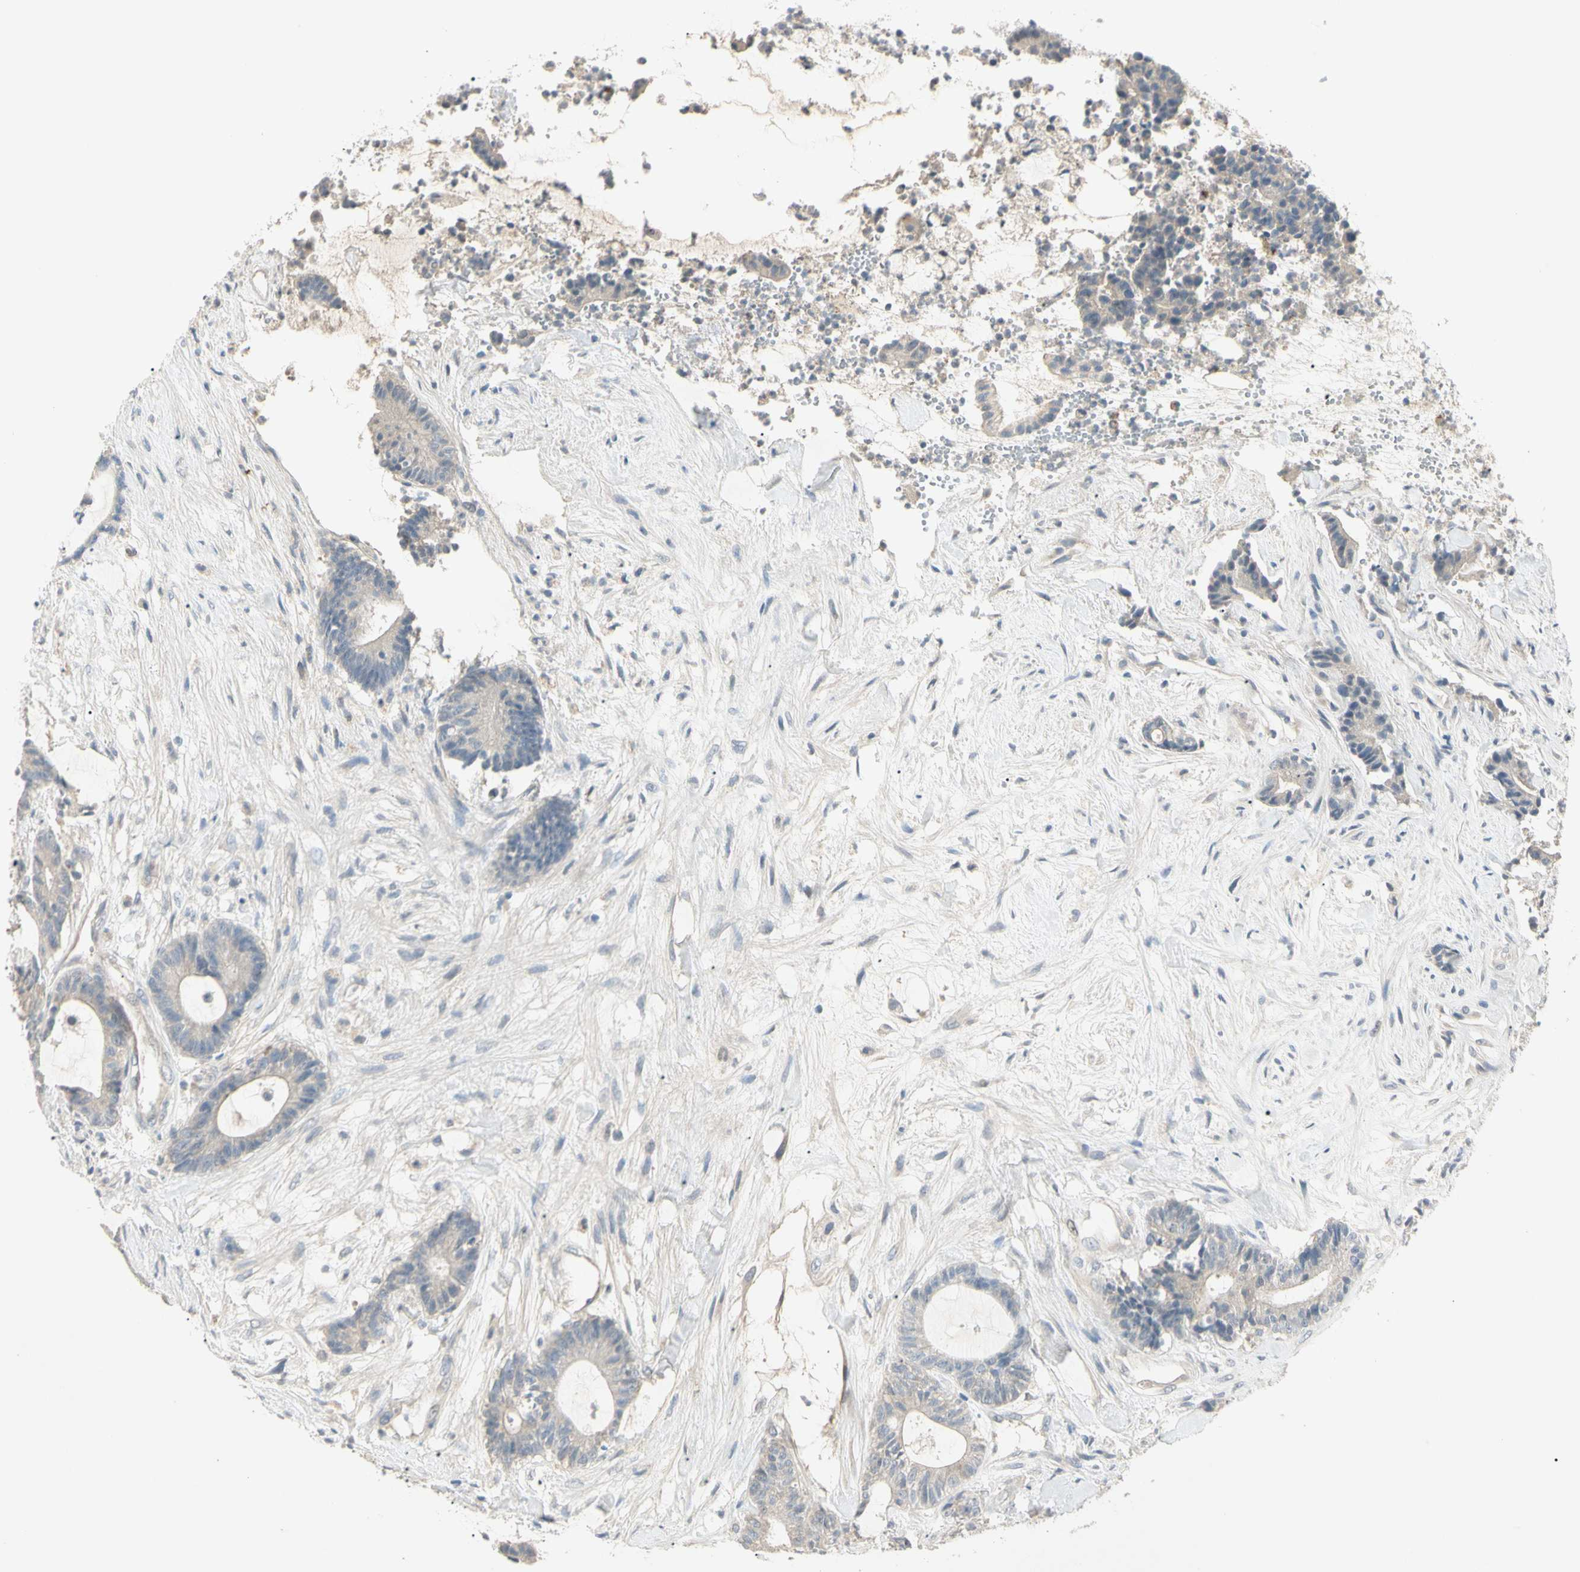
{"staining": {"intensity": "negative", "quantity": "none", "location": "none"}, "tissue": "colorectal cancer", "cell_type": "Tumor cells", "image_type": "cancer", "snomed": [{"axis": "morphology", "description": "Adenocarcinoma, NOS"}, {"axis": "topography", "description": "Colon"}], "caption": "This is an IHC histopathology image of adenocarcinoma (colorectal). There is no expression in tumor cells.", "gene": "PRSS21", "patient": {"sex": "female", "age": 84}}